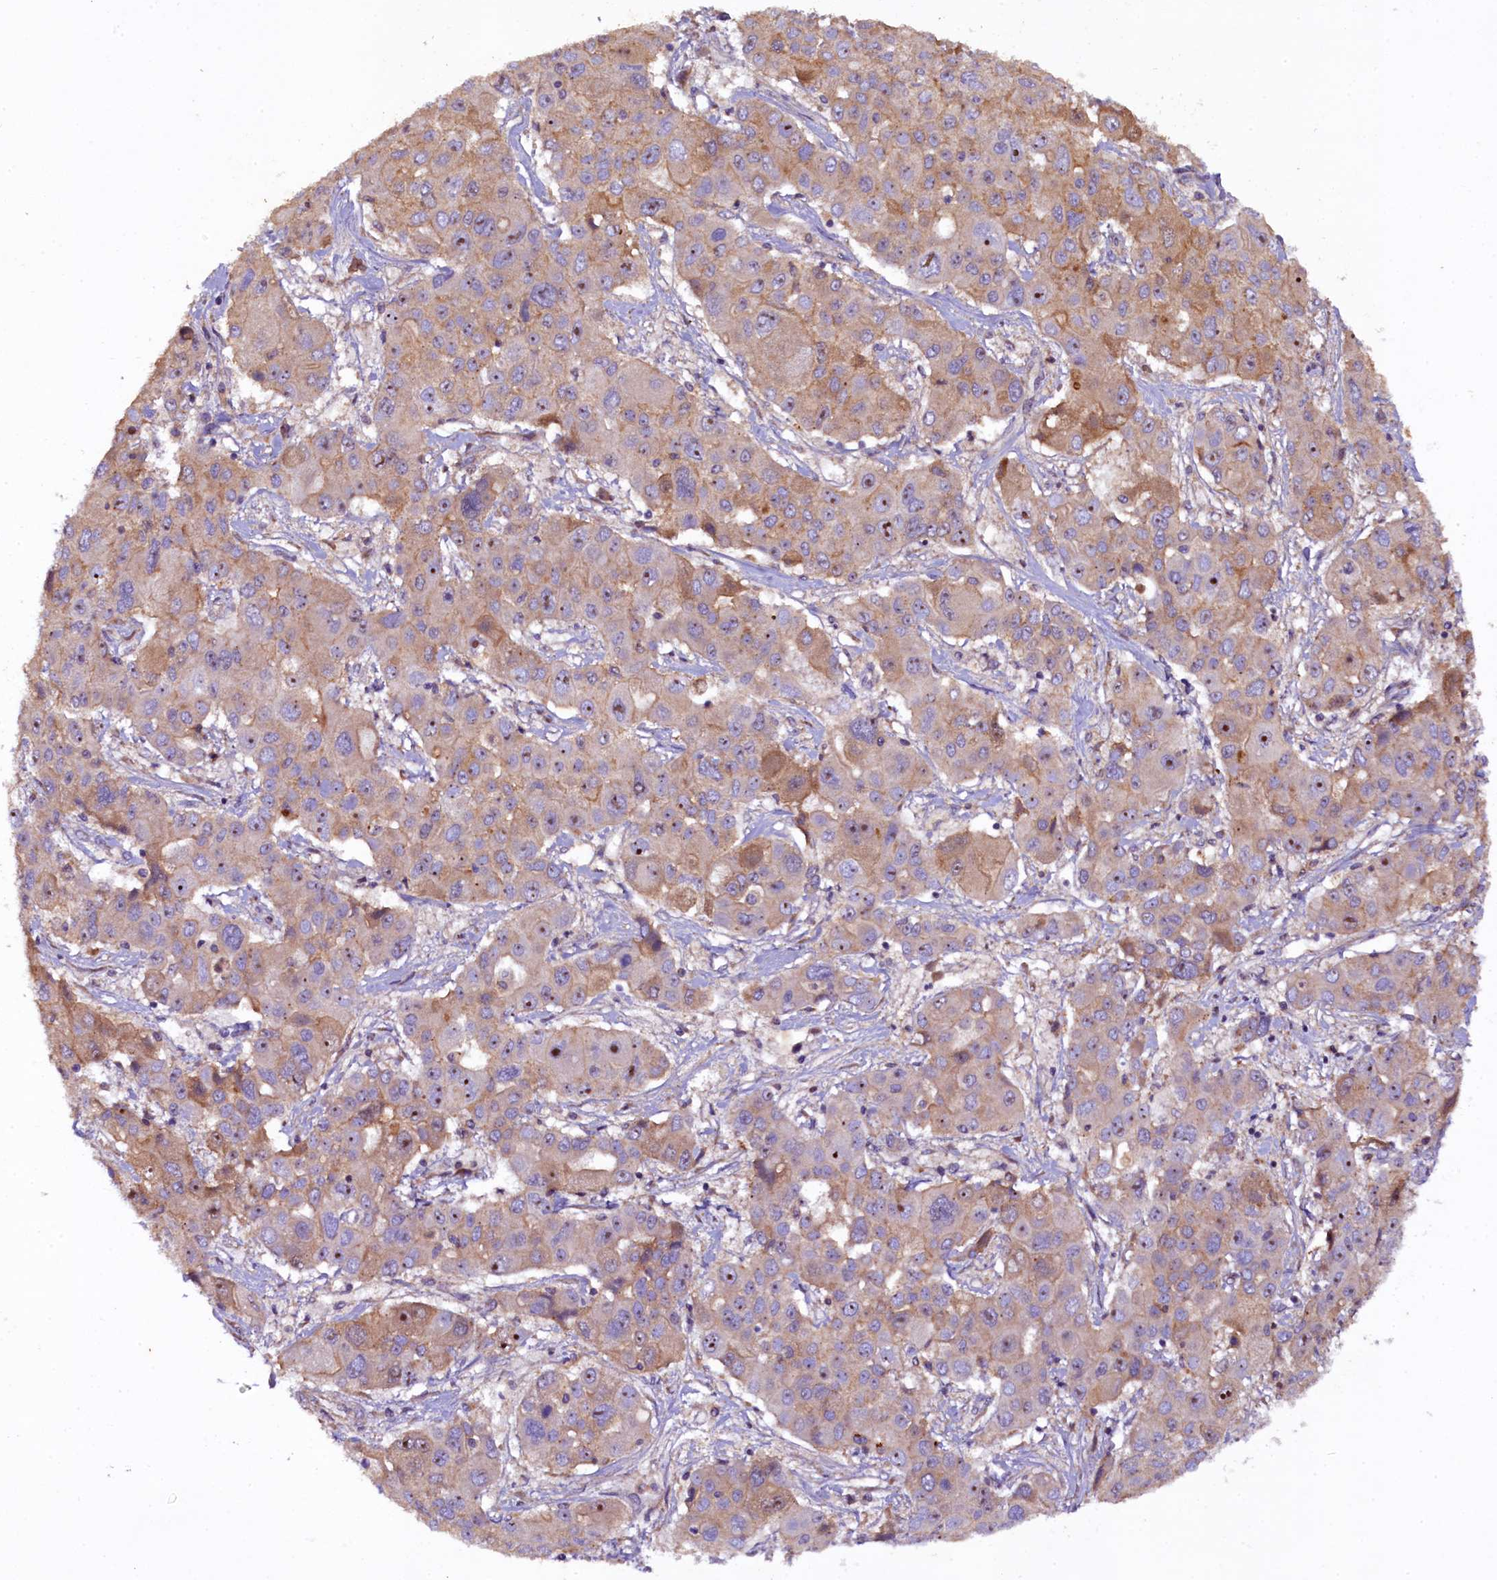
{"staining": {"intensity": "moderate", "quantity": "25%-75%", "location": "cytoplasmic/membranous,nuclear"}, "tissue": "liver cancer", "cell_type": "Tumor cells", "image_type": "cancer", "snomed": [{"axis": "morphology", "description": "Cholangiocarcinoma"}, {"axis": "topography", "description": "Liver"}], "caption": "The micrograph reveals staining of liver cancer (cholangiocarcinoma), revealing moderate cytoplasmic/membranous and nuclear protein staining (brown color) within tumor cells.", "gene": "PLXNB1", "patient": {"sex": "male", "age": 67}}